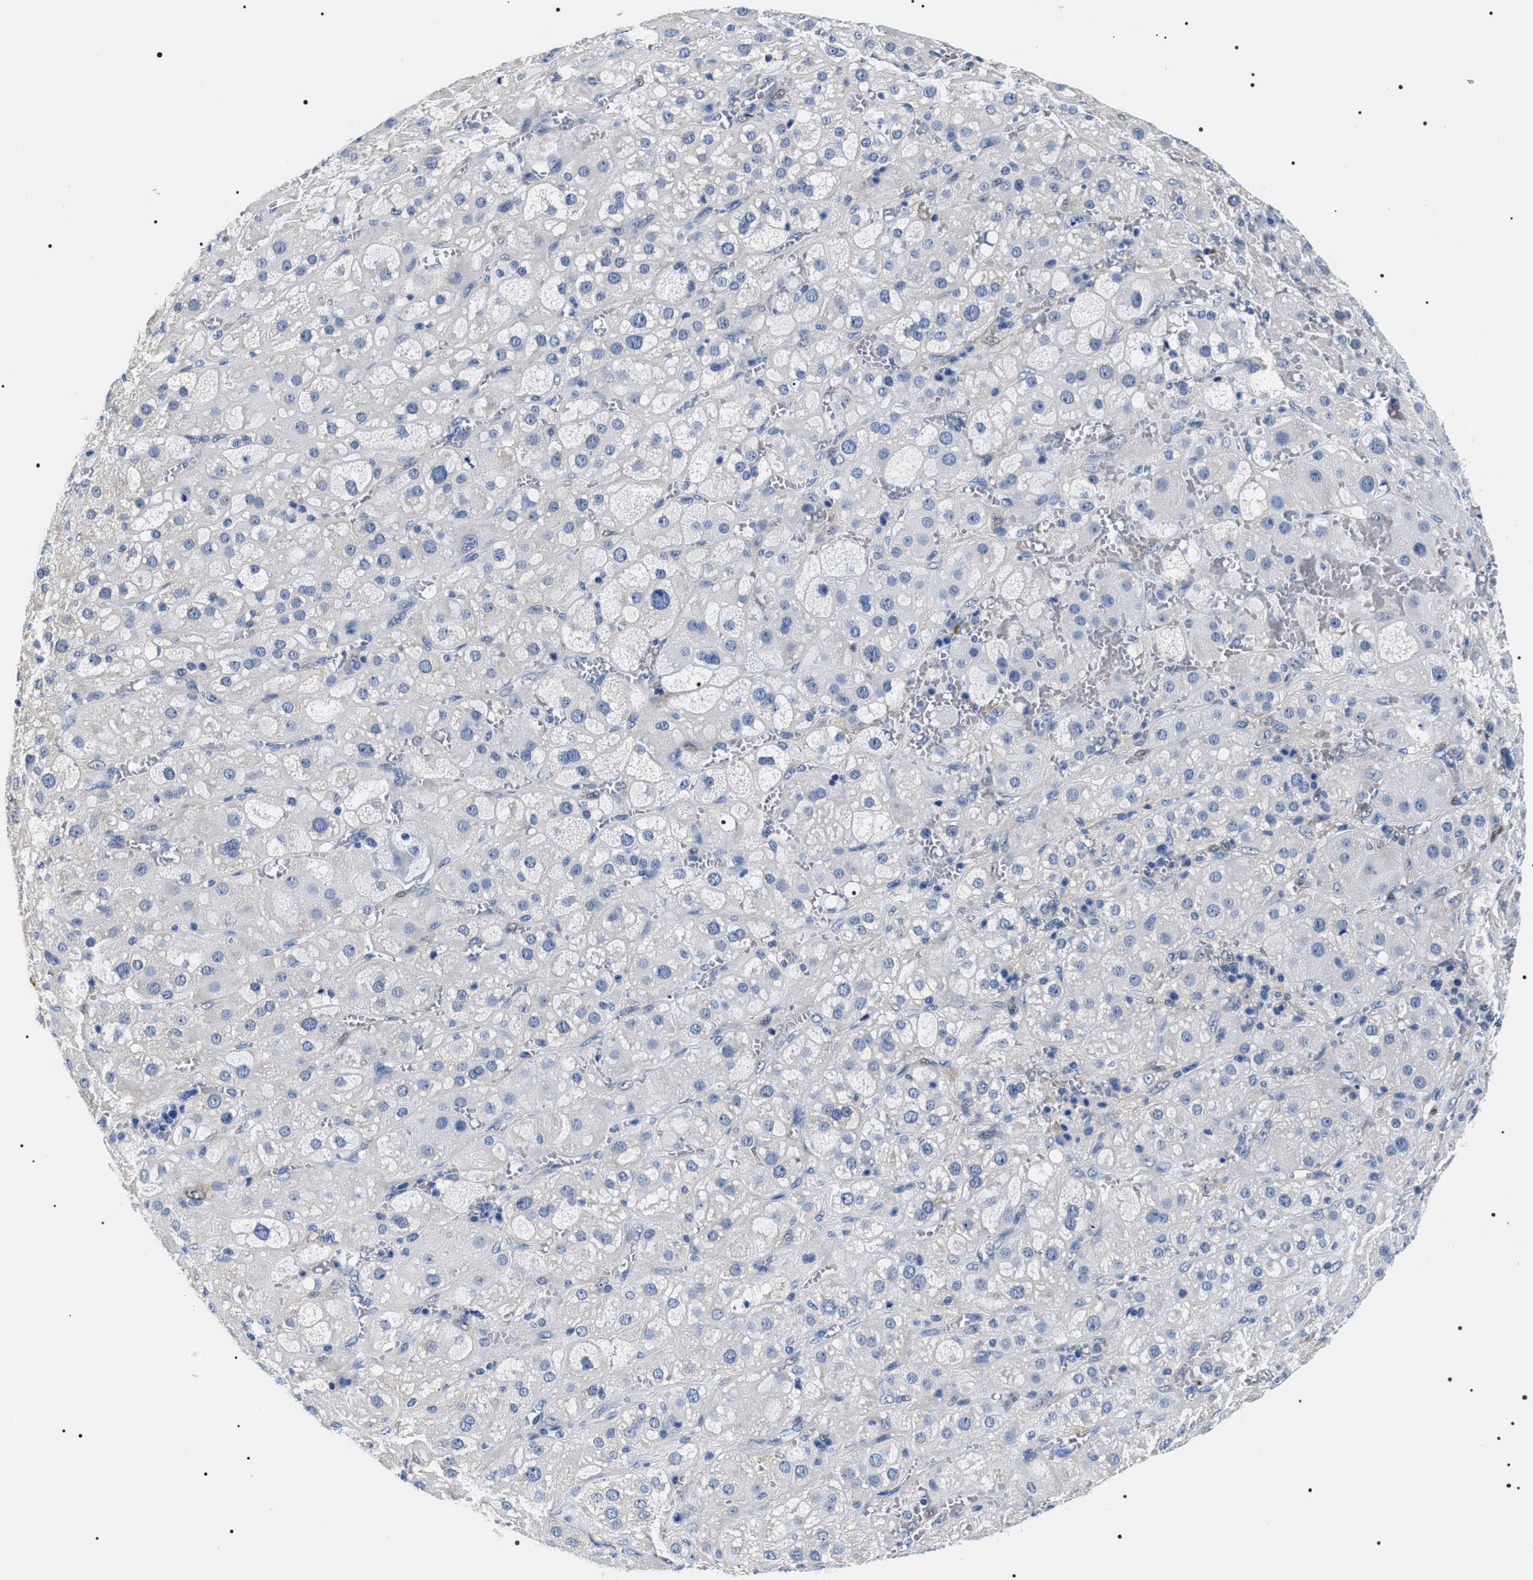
{"staining": {"intensity": "weak", "quantity": "<25%", "location": "cytoplasmic/membranous"}, "tissue": "adrenal gland", "cell_type": "Glandular cells", "image_type": "normal", "snomed": [{"axis": "morphology", "description": "Normal tissue, NOS"}, {"axis": "topography", "description": "Adrenal gland"}], "caption": "Immunohistochemistry histopathology image of benign adrenal gland: adrenal gland stained with DAB displays no significant protein expression in glandular cells.", "gene": "ADH4", "patient": {"sex": "female", "age": 47}}